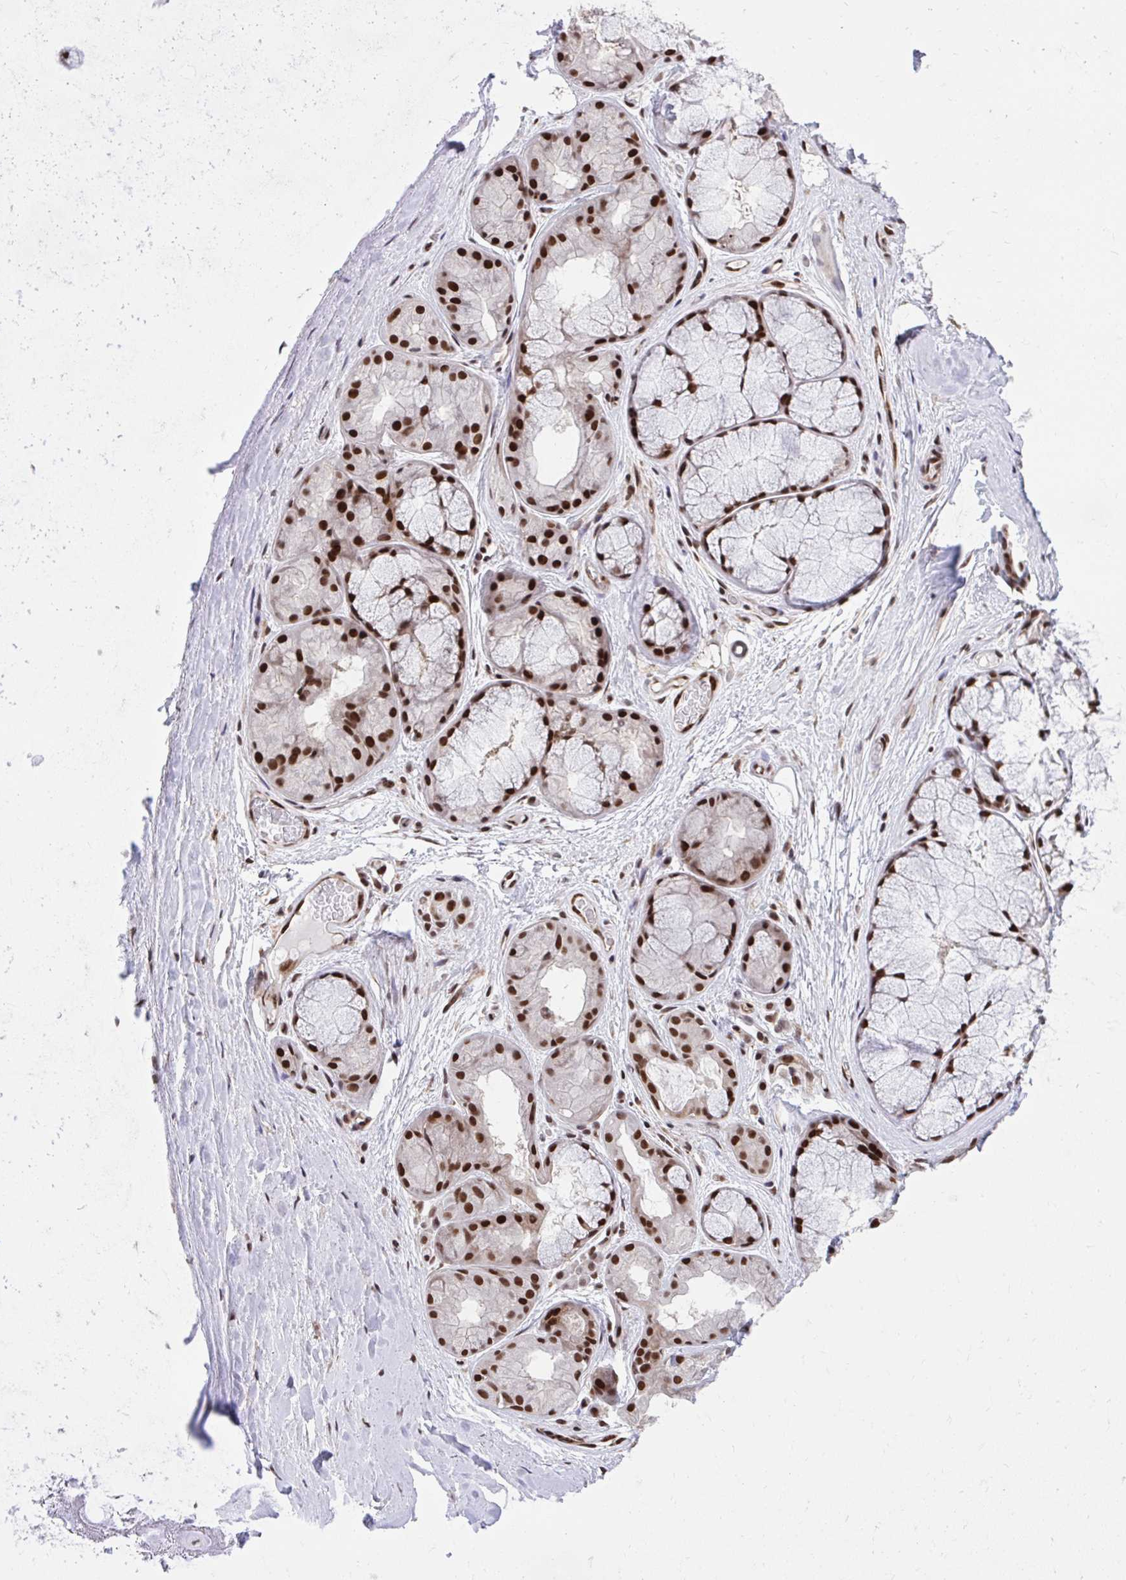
{"staining": {"intensity": "moderate", "quantity": ">75%", "location": "nuclear"}, "tissue": "soft tissue", "cell_type": "Chondrocytes", "image_type": "normal", "snomed": [{"axis": "morphology", "description": "Normal tissue, NOS"}, {"axis": "topography", "description": "Lymph node"}, {"axis": "topography", "description": "Cartilage tissue"}, {"axis": "topography", "description": "Nasopharynx"}], "caption": "Immunohistochemical staining of normal human soft tissue shows >75% levels of moderate nuclear protein staining in approximately >75% of chondrocytes.", "gene": "HOXA4", "patient": {"sex": "male", "age": 63}}